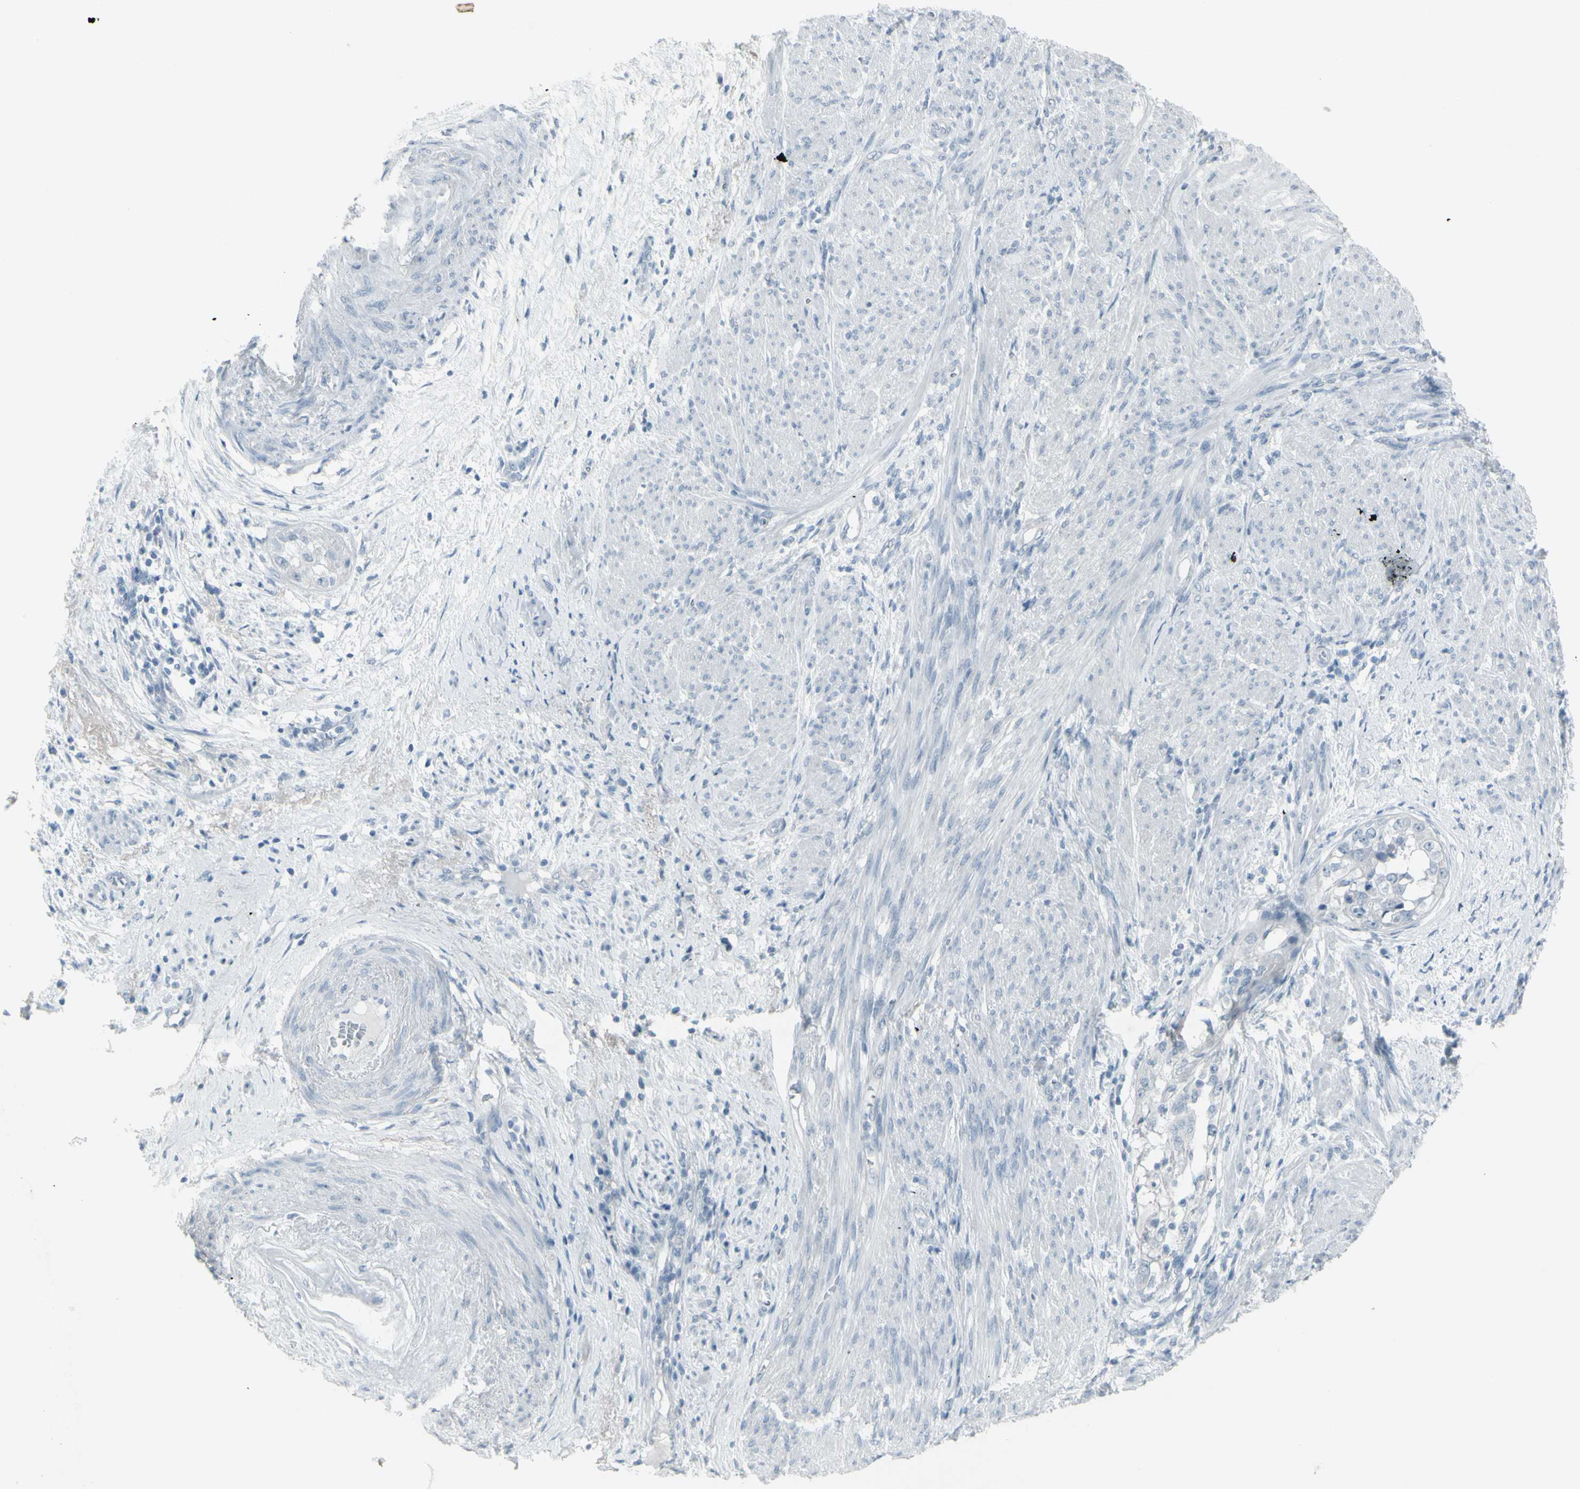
{"staining": {"intensity": "negative", "quantity": "none", "location": "none"}, "tissue": "endometrial cancer", "cell_type": "Tumor cells", "image_type": "cancer", "snomed": [{"axis": "morphology", "description": "Adenocarcinoma, NOS"}, {"axis": "topography", "description": "Endometrium"}], "caption": "IHC image of endometrial cancer (adenocarcinoma) stained for a protein (brown), which shows no positivity in tumor cells. (DAB immunohistochemistry with hematoxylin counter stain).", "gene": "RAB3A", "patient": {"sex": "female", "age": 85}}